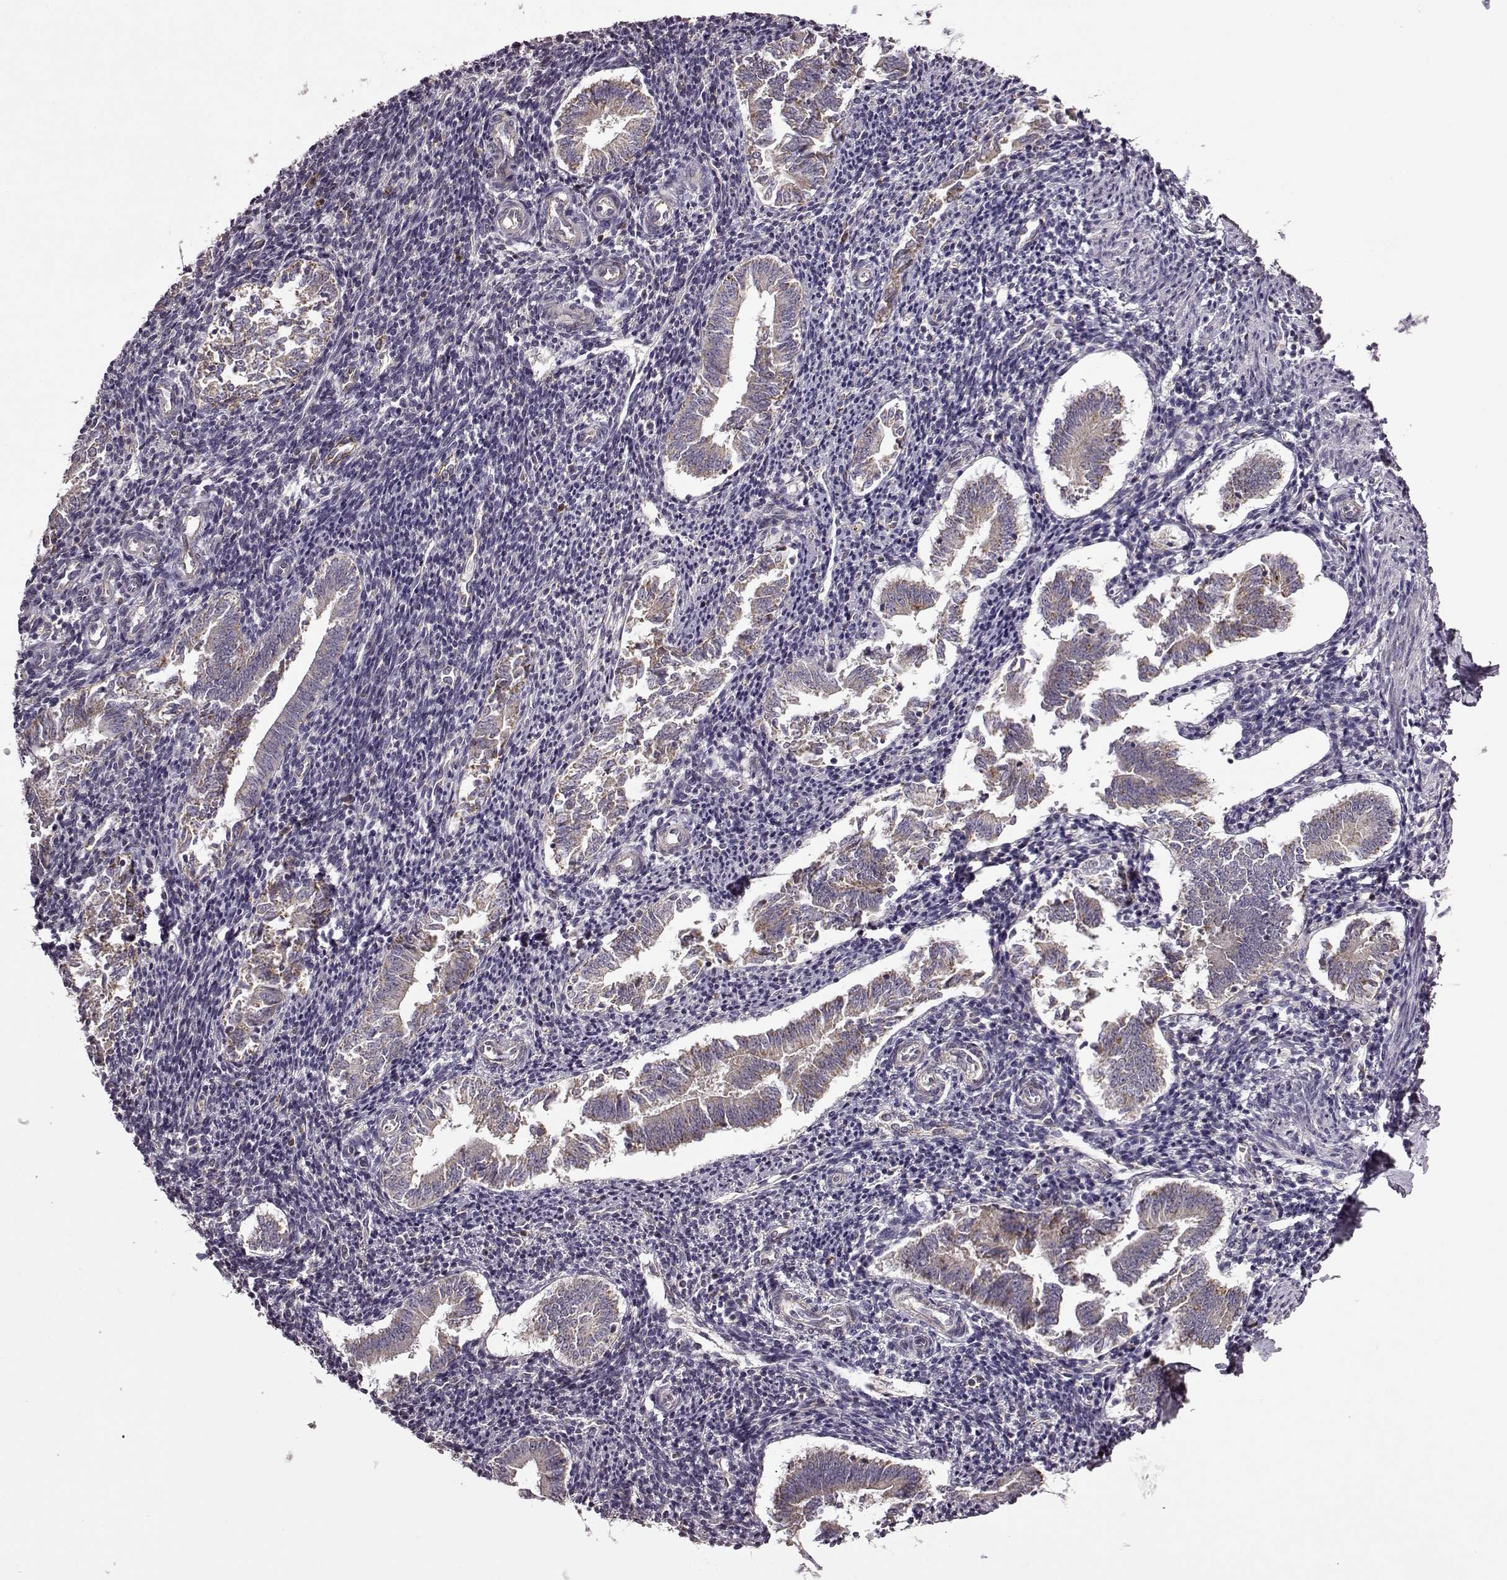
{"staining": {"intensity": "negative", "quantity": "none", "location": "none"}, "tissue": "endometrium", "cell_type": "Cells in endometrial stroma", "image_type": "normal", "snomed": [{"axis": "morphology", "description": "Normal tissue, NOS"}, {"axis": "topography", "description": "Endometrium"}], "caption": "Immunohistochemistry (IHC) photomicrograph of normal endometrium: human endometrium stained with DAB (3,3'-diaminobenzidine) demonstrates no significant protein staining in cells in endometrial stroma.", "gene": "MTSS1", "patient": {"sex": "female", "age": 25}}